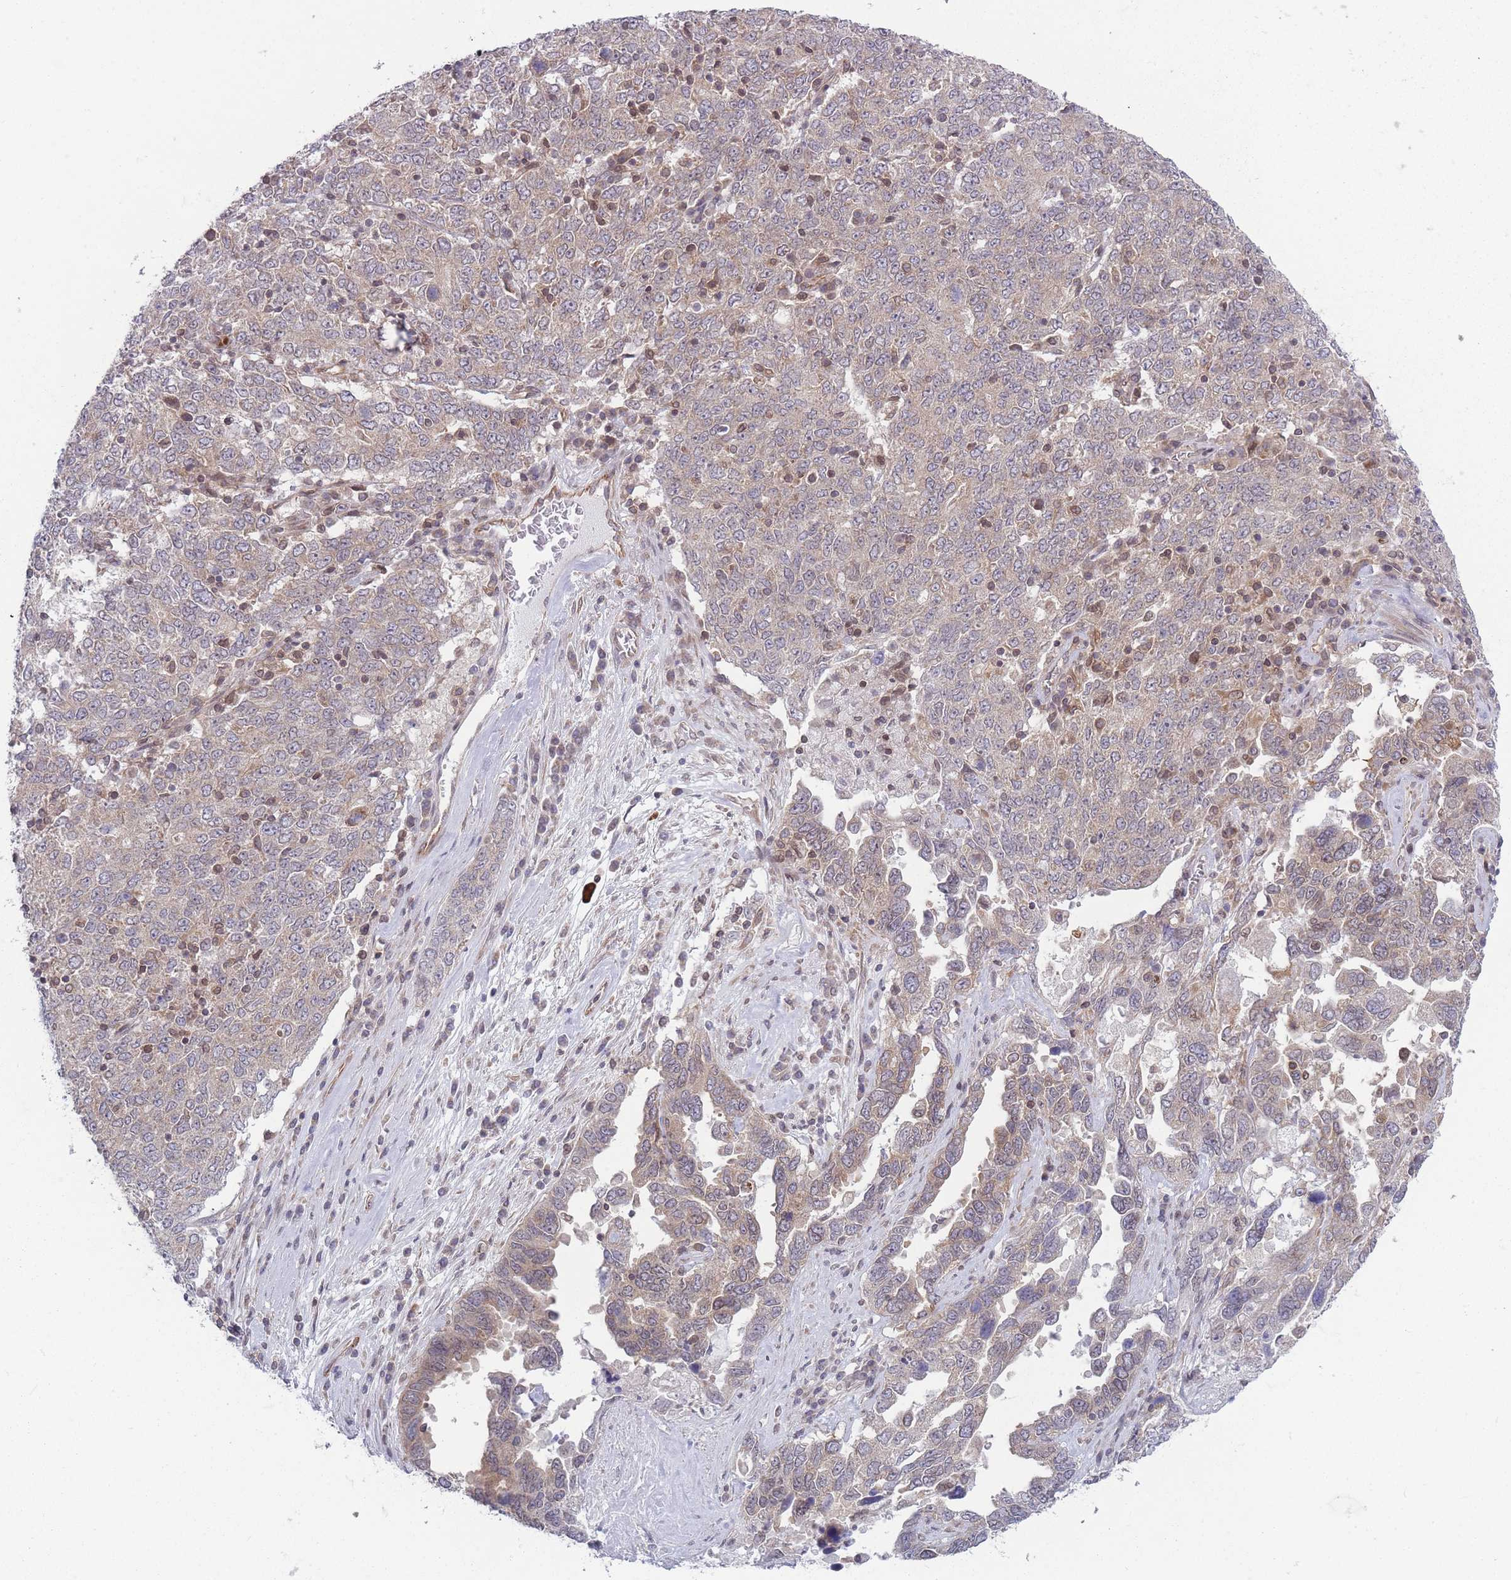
{"staining": {"intensity": "weak", "quantity": "25%-75%", "location": "cytoplasmic/membranous"}, "tissue": "ovarian cancer", "cell_type": "Tumor cells", "image_type": "cancer", "snomed": [{"axis": "morphology", "description": "Carcinoma, endometroid"}, {"axis": "topography", "description": "Ovary"}], "caption": "Immunohistochemical staining of ovarian cancer (endometroid carcinoma) reveals low levels of weak cytoplasmic/membranous expression in about 25%-75% of tumor cells. Using DAB (3,3'-diaminobenzidine) (brown) and hematoxylin (blue) stains, captured at high magnification using brightfield microscopy.", "gene": "VRK2", "patient": {"sex": "female", "age": 62}}